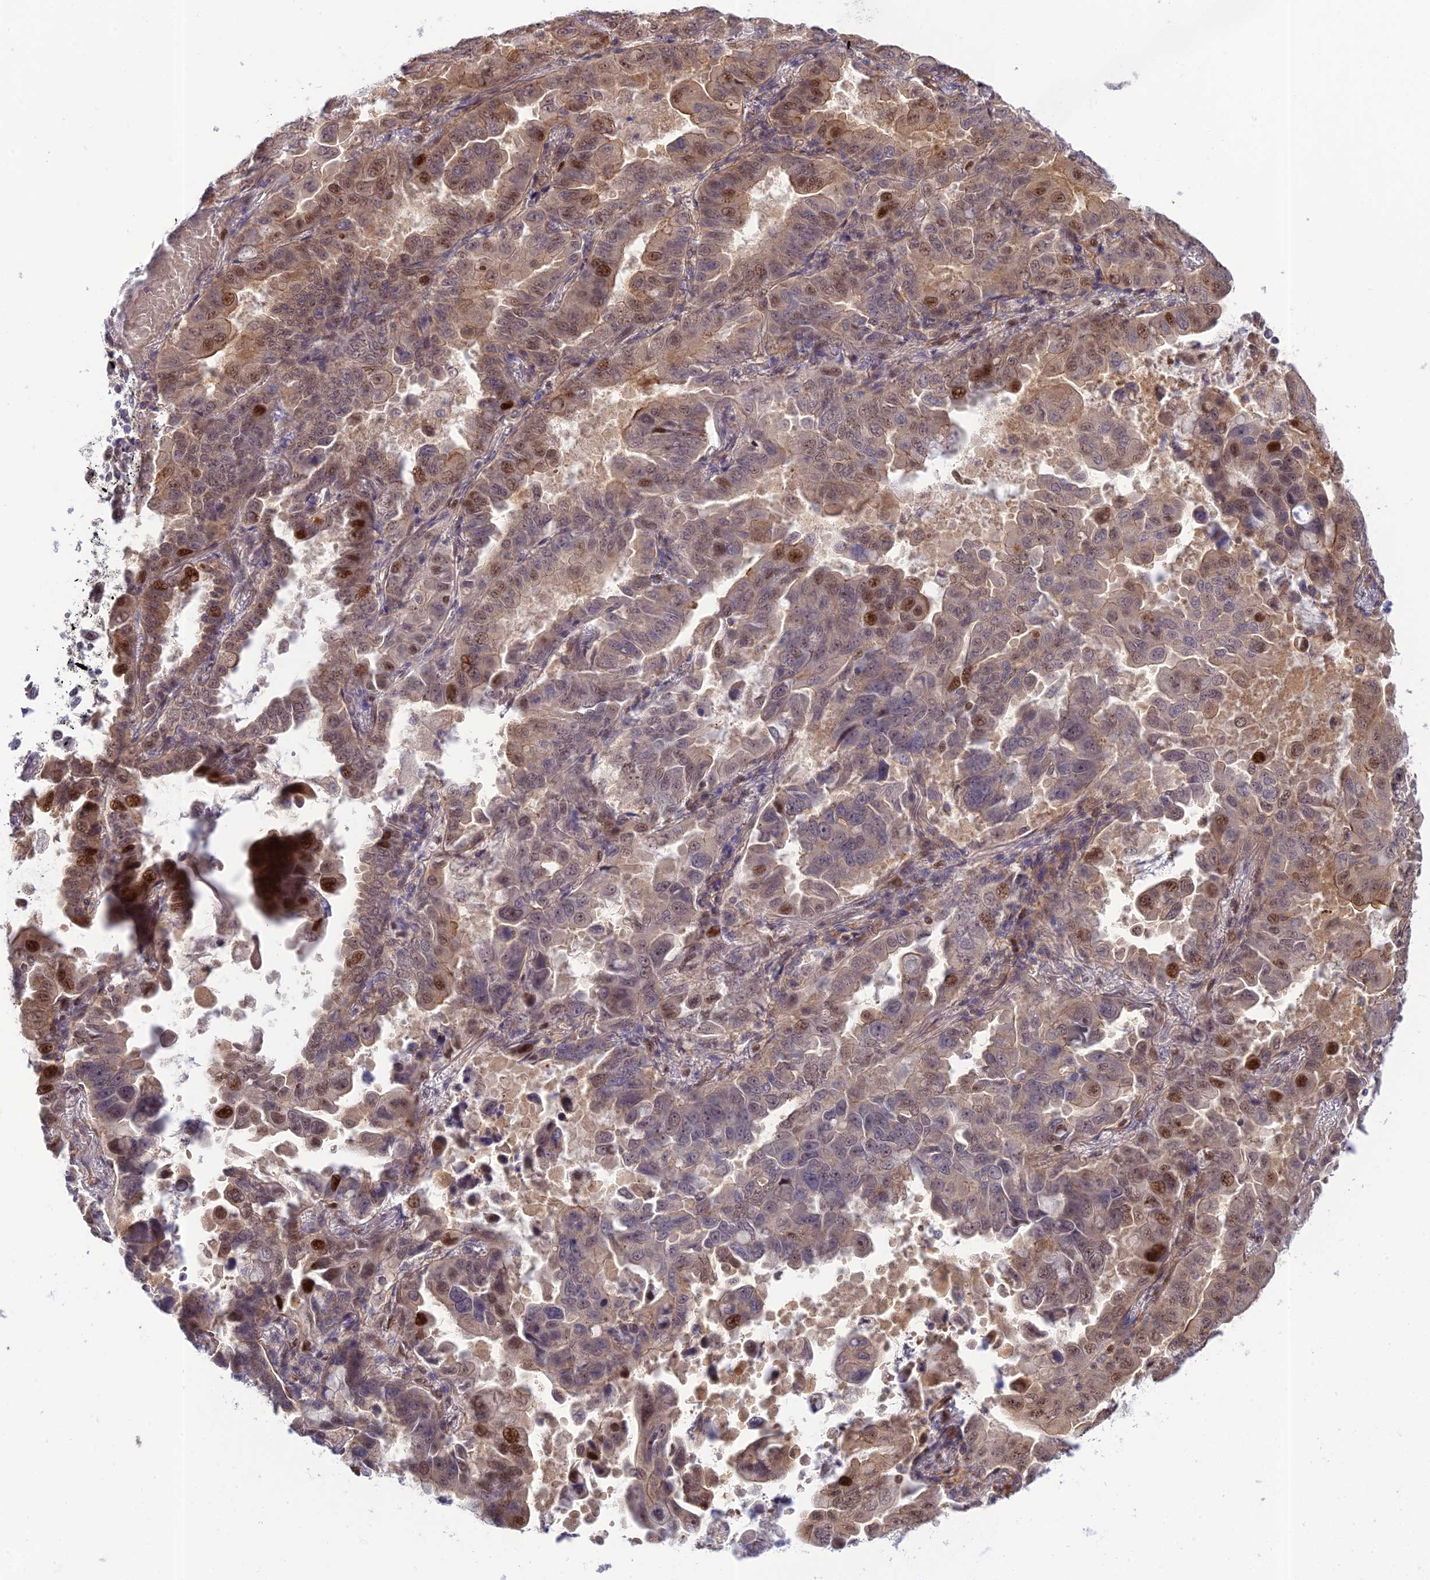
{"staining": {"intensity": "moderate", "quantity": "25%-75%", "location": "nuclear"}, "tissue": "lung cancer", "cell_type": "Tumor cells", "image_type": "cancer", "snomed": [{"axis": "morphology", "description": "Adenocarcinoma, NOS"}, {"axis": "topography", "description": "Lung"}], "caption": "Brown immunohistochemical staining in human lung cancer reveals moderate nuclear staining in about 25%-75% of tumor cells. (IHC, brightfield microscopy, high magnification).", "gene": "ZNF584", "patient": {"sex": "male", "age": 64}}